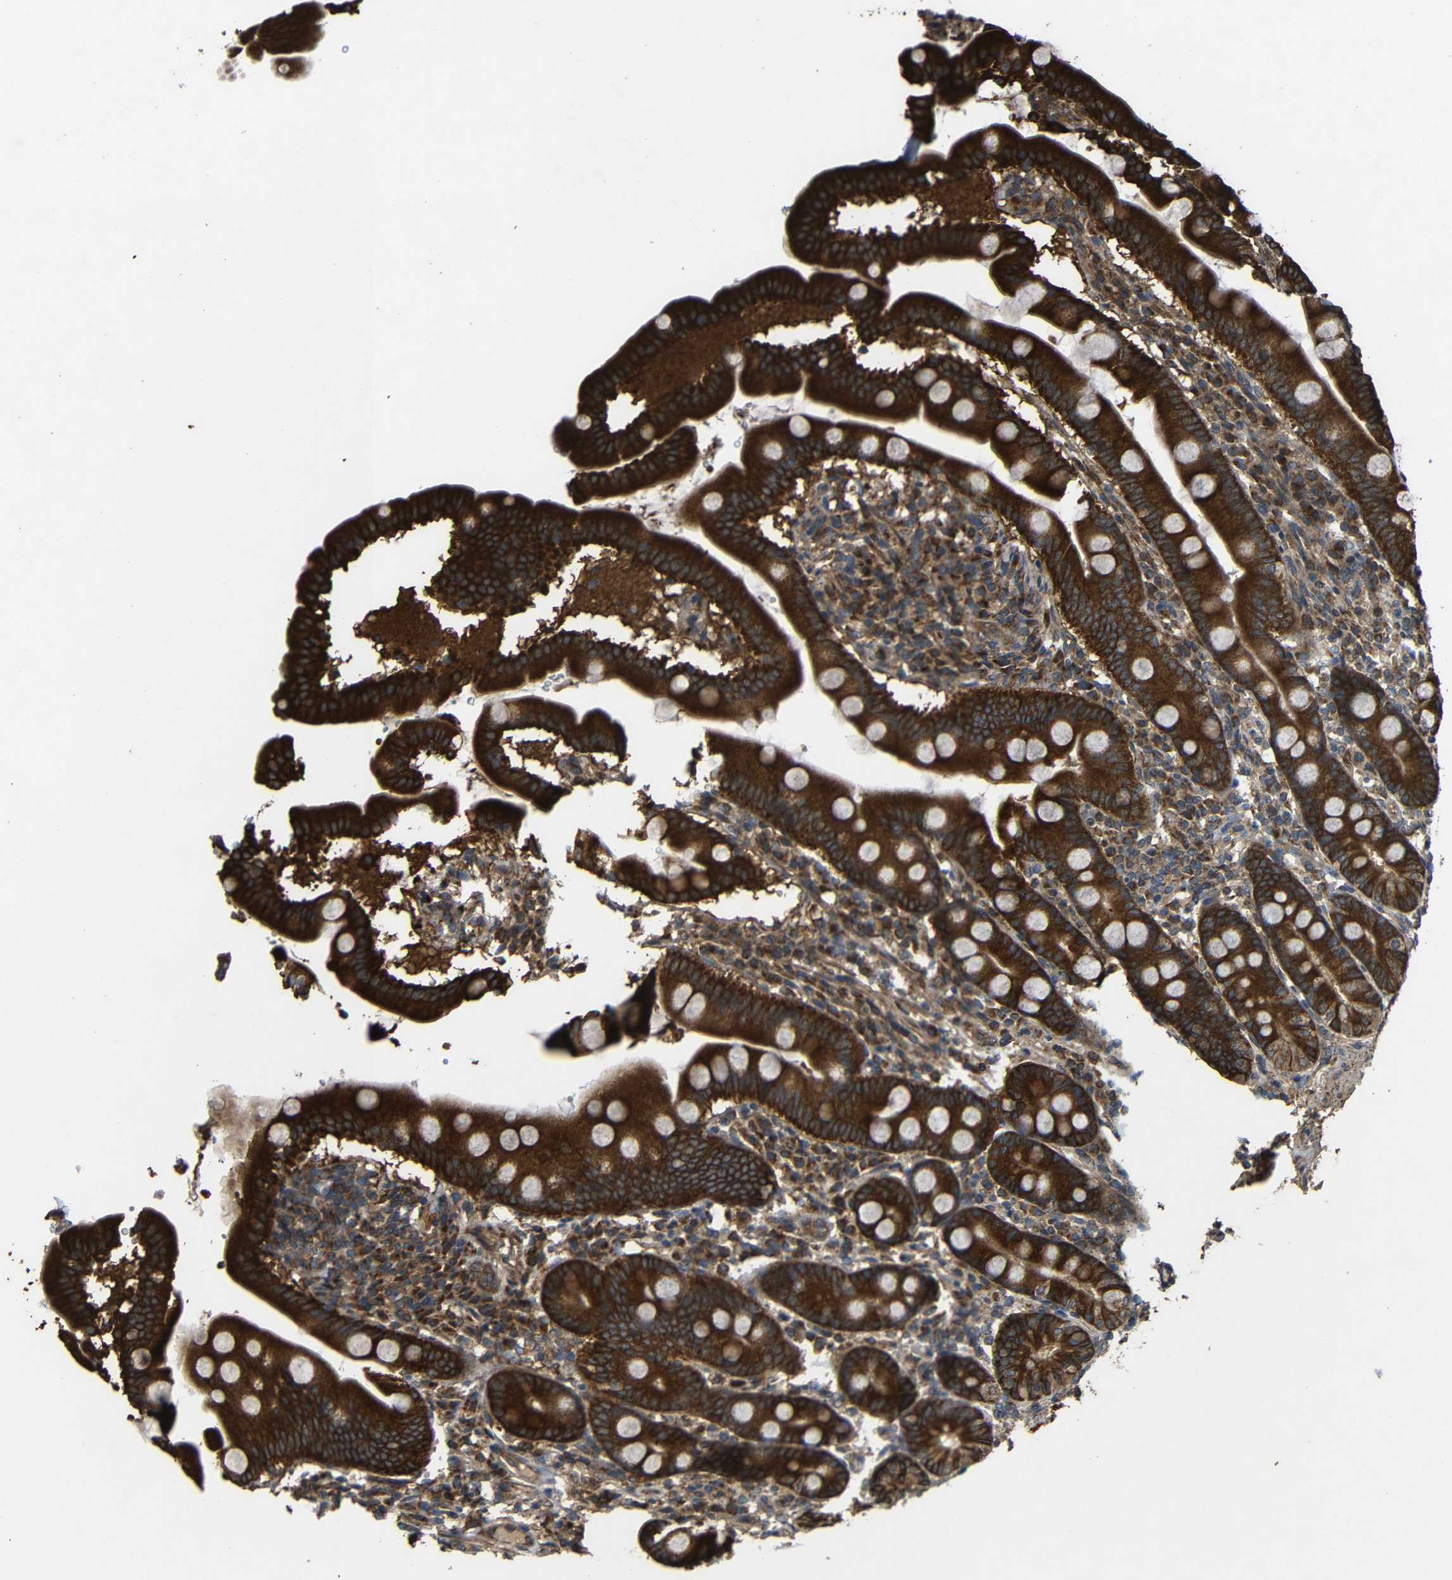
{"staining": {"intensity": "strong", "quantity": ">75%", "location": "cytoplasmic/membranous"}, "tissue": "duodenum", "cell_type": "Glandular cells", "image_type": "normal", "snomed": [{"axis": "morphology", "description": "Normal tissue, NOS"}, {"axis": "topography", "description": "Duodenum"}], "caption": "IHC image of benign human duodenum stained for a protein (brown), which reveals high levels of strong cytoplasmic/membranous staining in about >75% of glandular cells.", "gene": "C1GALT1", "patient": {"sex": "male", "age": 50}}